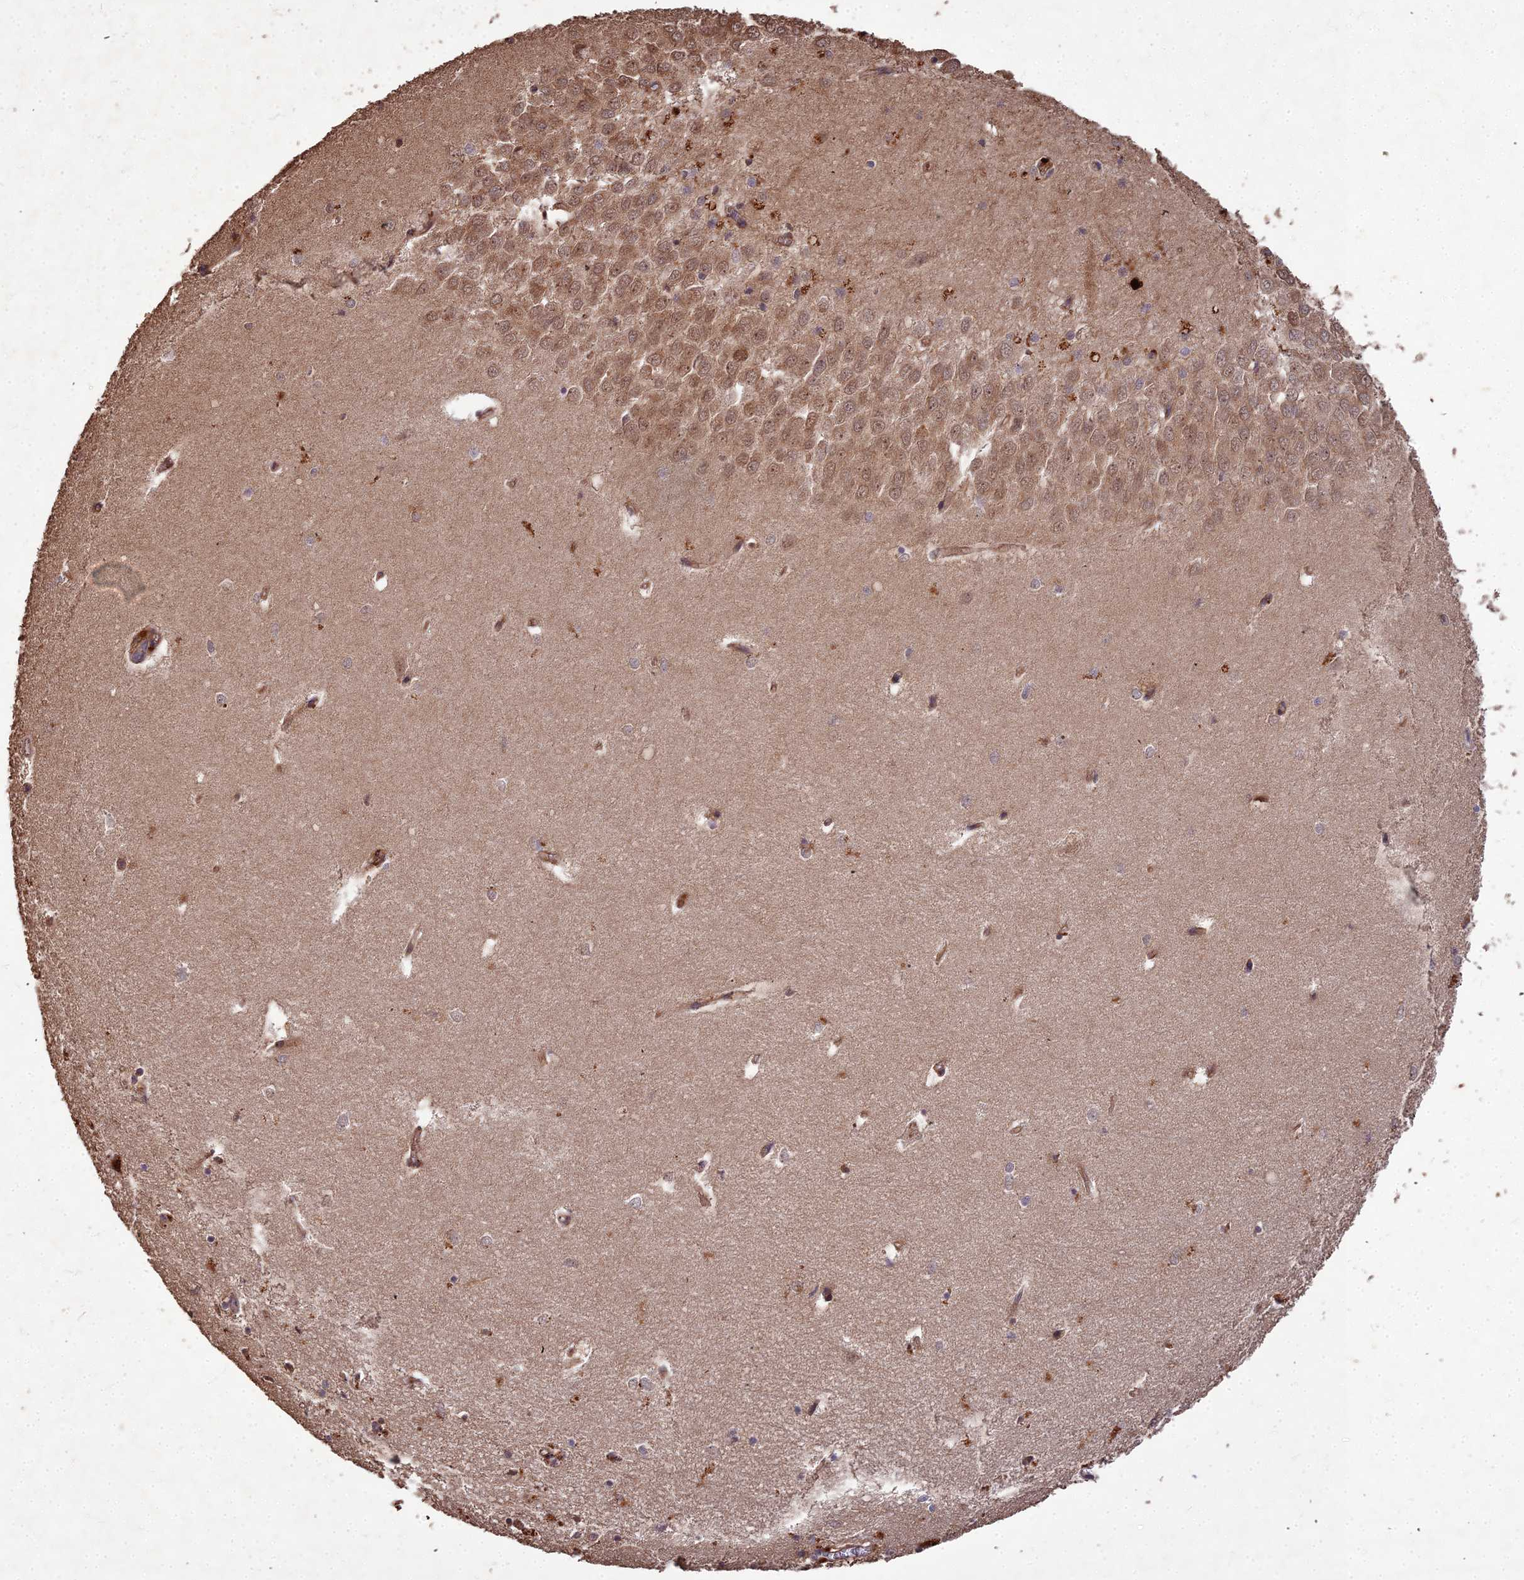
{"staining": {"intensity": "negative", "quantity": "none", "location": "none"}, "tissue": "hippocampus", "cell_type": "Glial cells", "image_type": "normal", "snomed": [{"axis": "morphology", "description": "Normal tissue, NOS"}, {"axis": "topography", "description": "Hippocampus"}], "caption": "A high-resolution photomicrograph shows immunohistochemistry (IHC) staining of unremarkable hippocampus, which shows no significant expression in glial cells. Brightfield microscopy of immunohistochemistry (IHC) stained with DAB (brown) and hematoxylin (blue), captured at high magnification.", "gene": "SYMPK", "patient": {"sex": "female", "age": 64}}